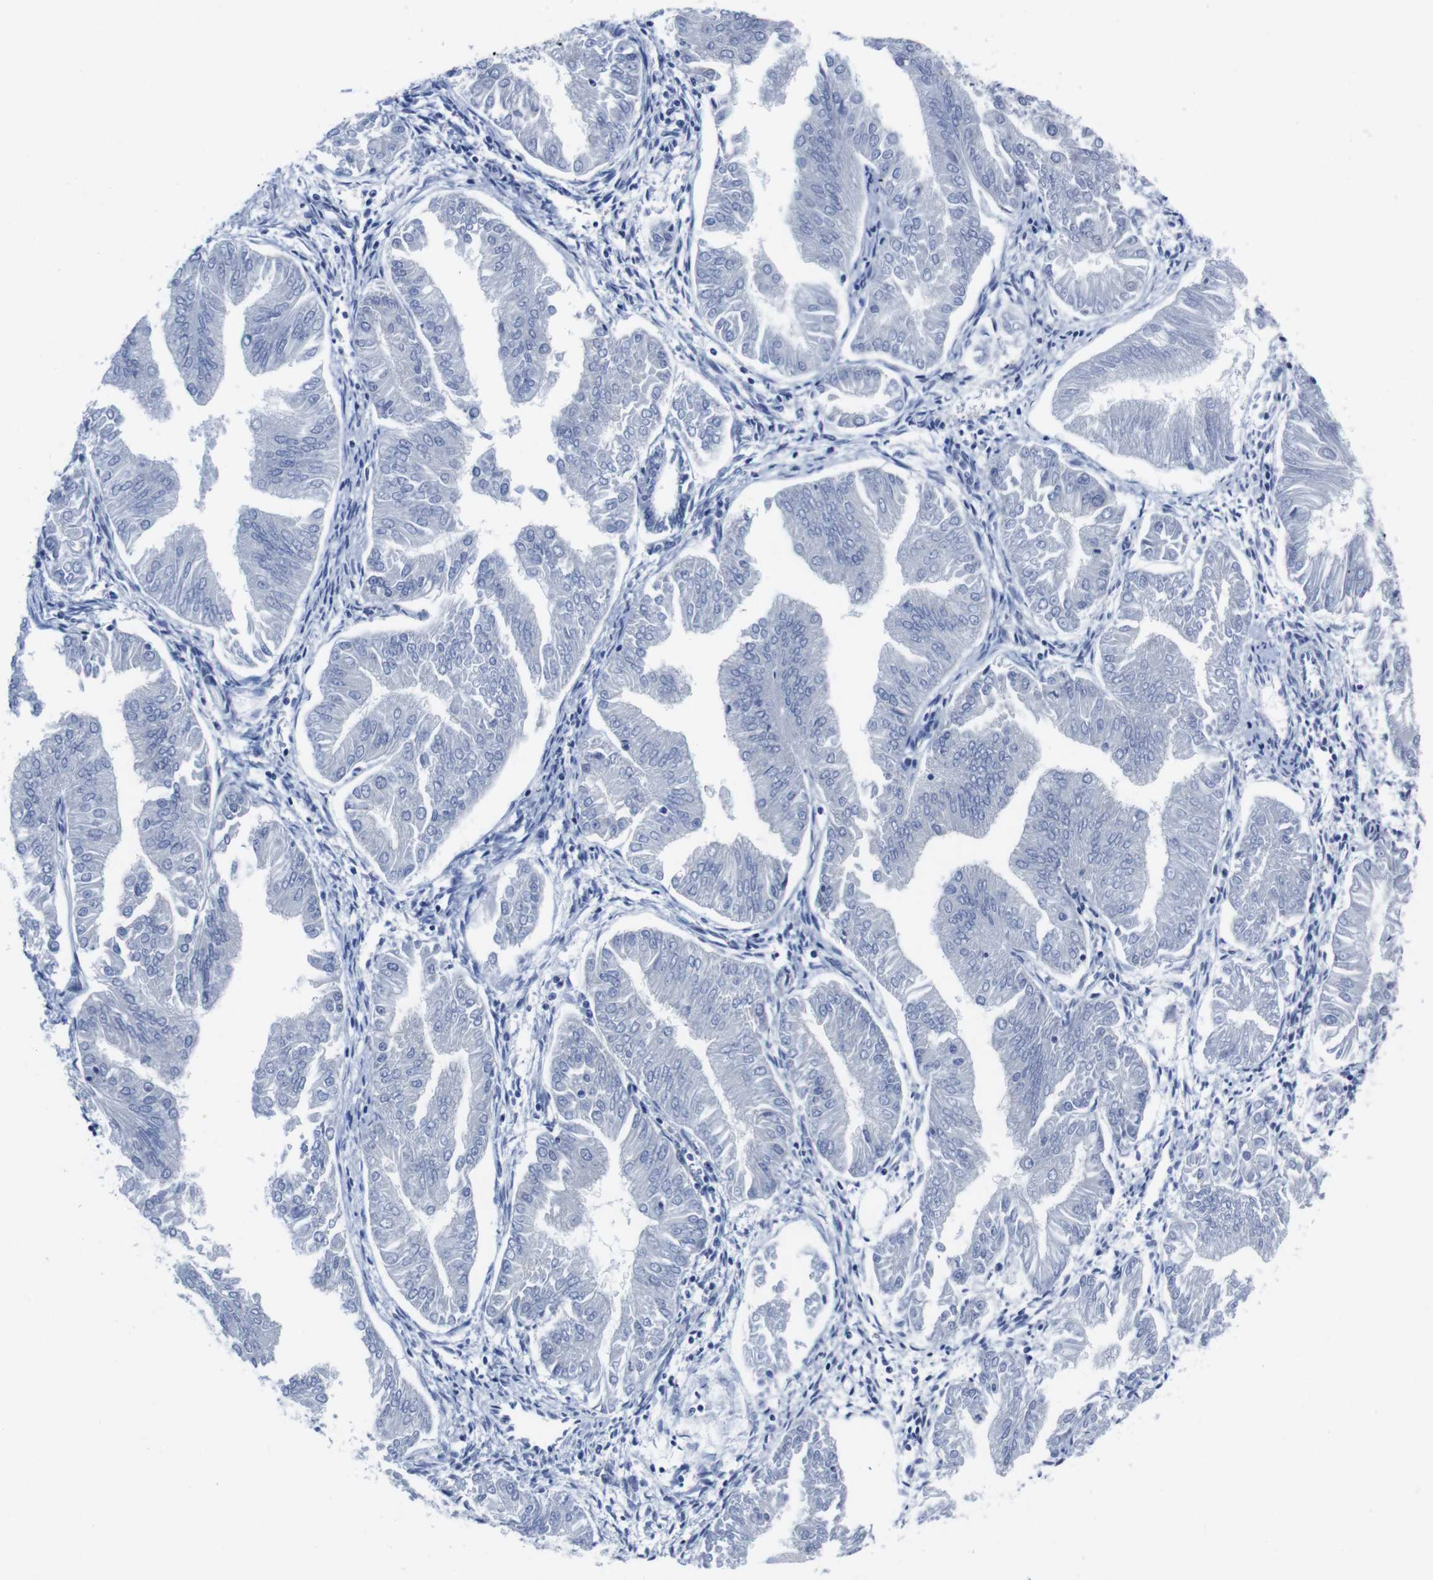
{"staining": {"intensity": "negative", "quantity": "none", "location": "none"}, "tissue": "endometrial cancer", "cell_type": "Tumor cells", "image_type": "cancer", "snomed": [{"axis": "morphology", "description": "Adenocarcinoma, NOS"}, {"axis": "topography", "description": "Endometrium"}], "caption": "Human endometrial cancer (adenocarcinoma) stained for a protein using immunohistochemistry displays no positivity in tumor cells.", "gene": "EIF4A1", "patient": {"sex": "female", "age": 53}}